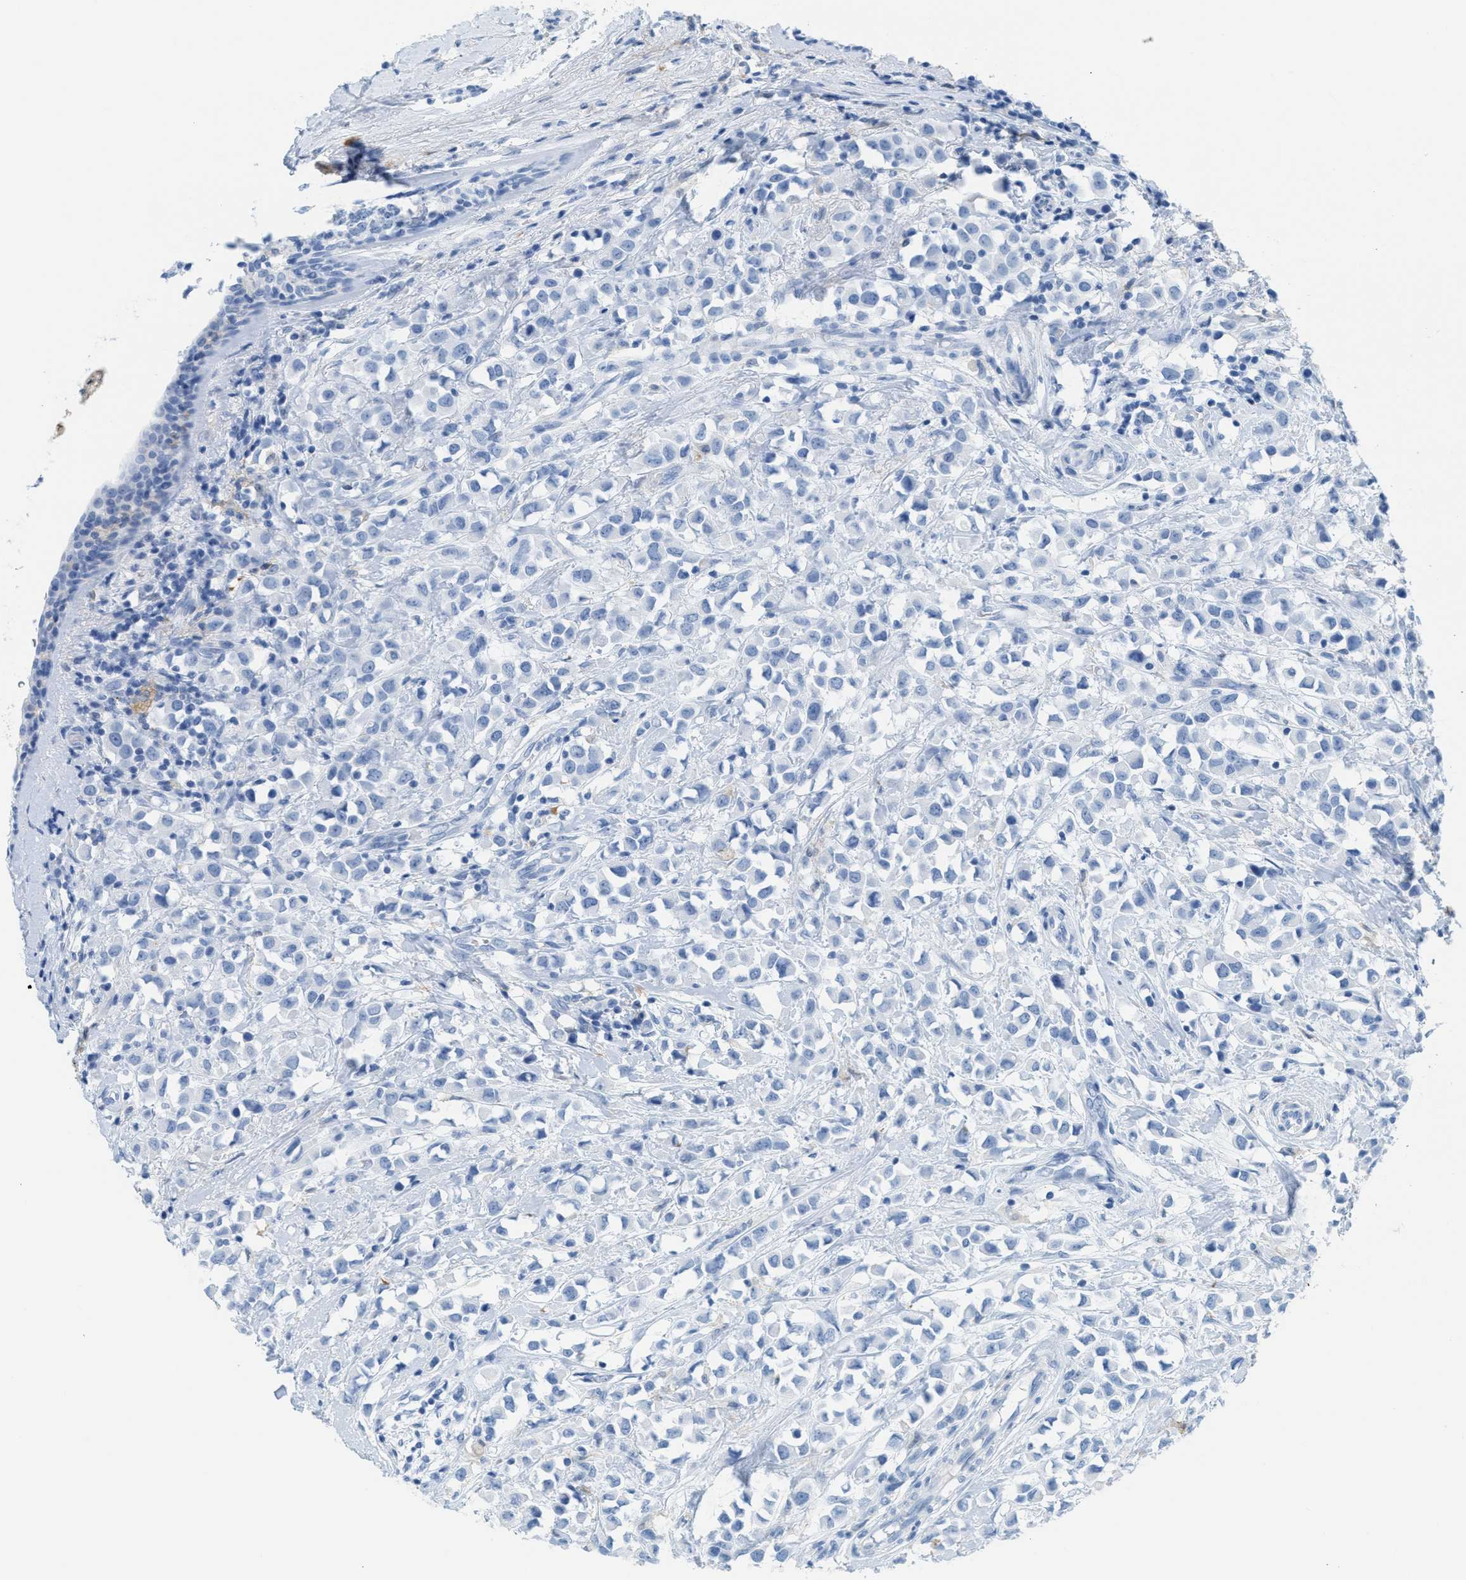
{"staining": {"intensity": "negative", "quantity": "none", "location": "none"}, "tissue": "breast cancer", "cell_type": "Tumor cells", "image_type": "cancer", "snomed": [{"axis": "morphology", "description": "Duct carcinoma"}, {"axis": "topography", "description": "Breast"}], "caption": "DAB immunohistochemical staining of human infiltrating ductal carcinoma (breast) demonstrates no significant expression in tumor cells.", "gene": "ASGR1", "patient": {"sex": "female", "age": 61}}